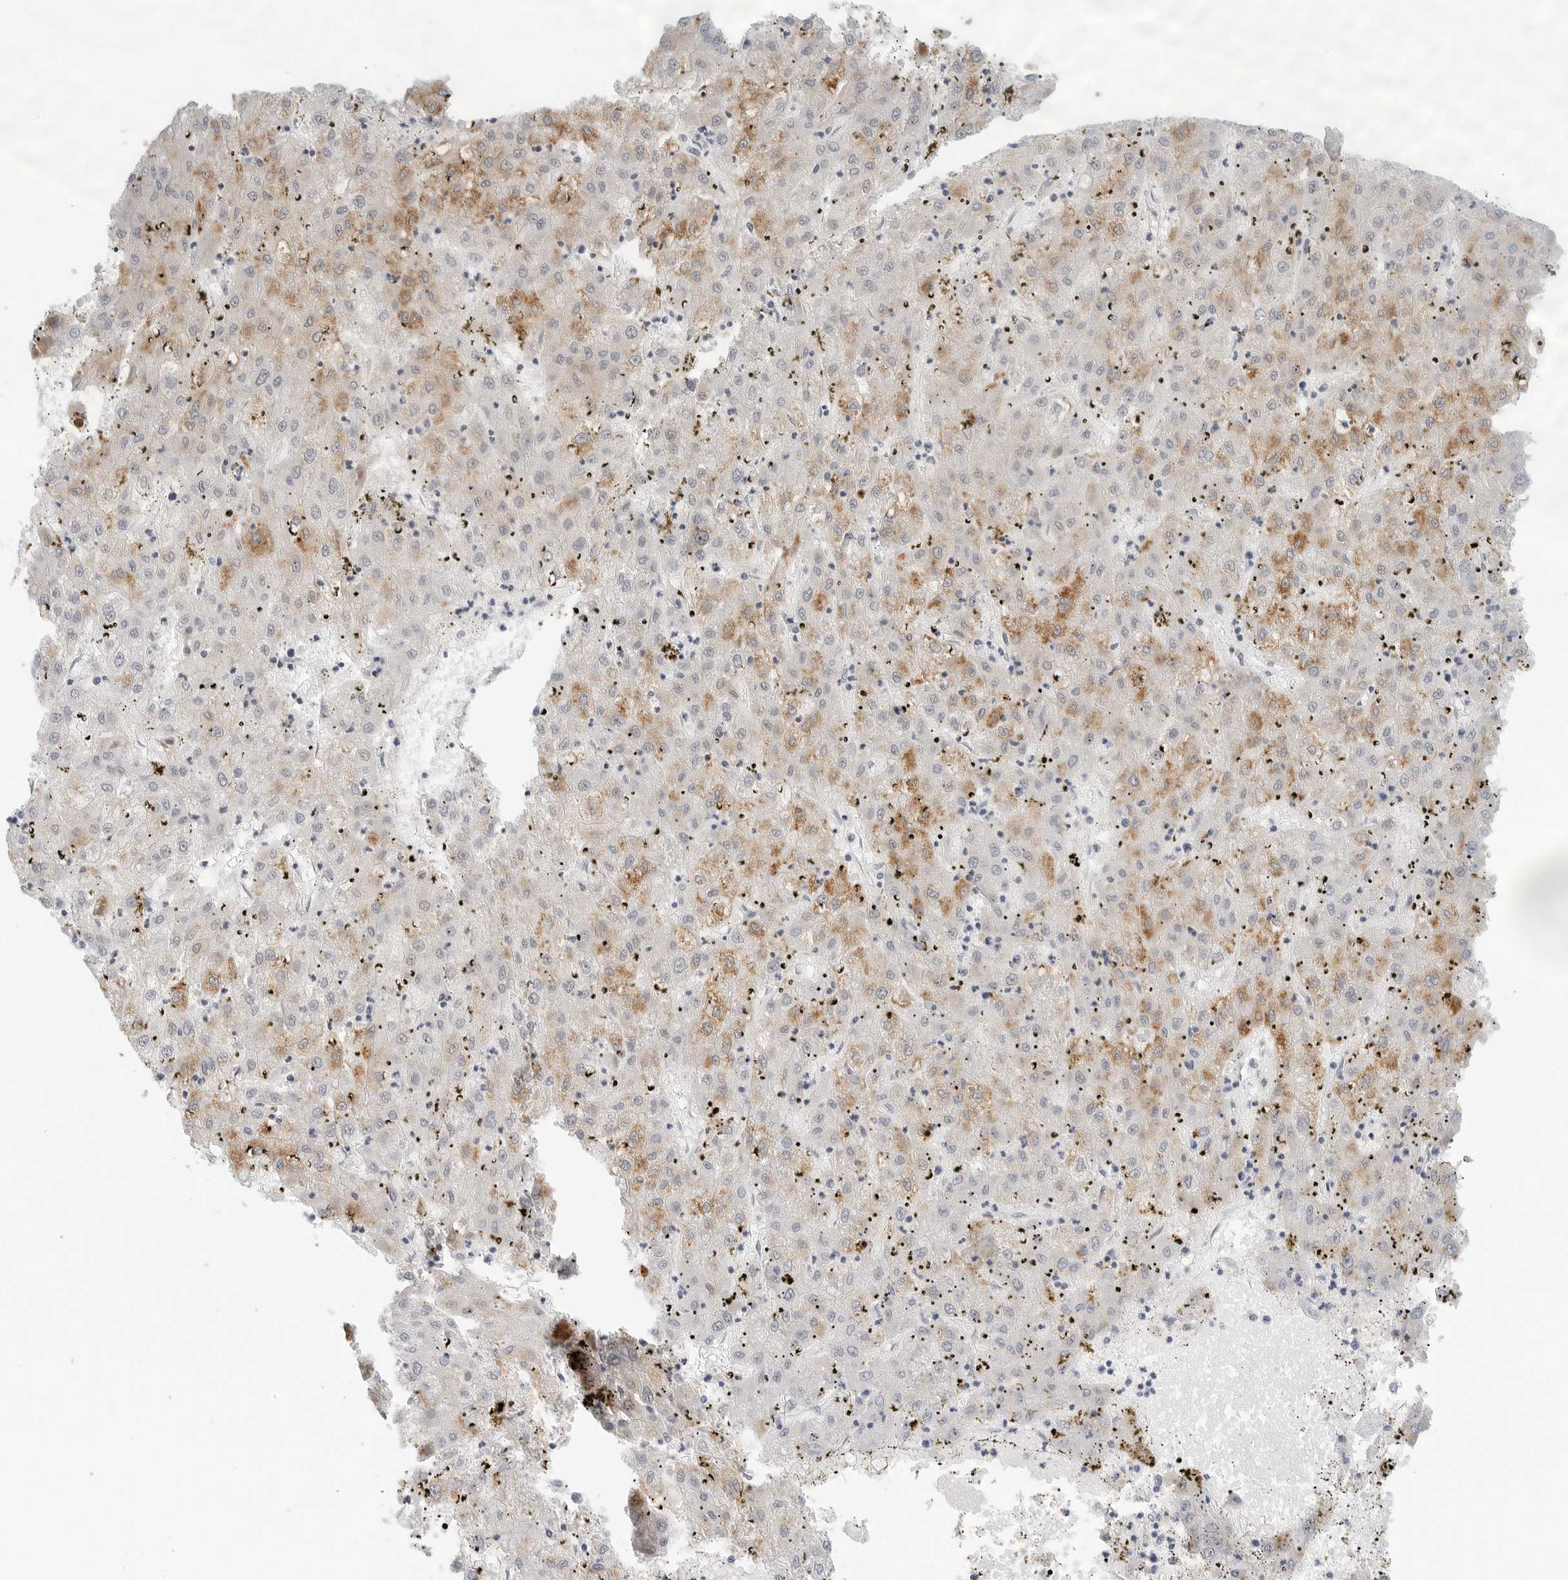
{"staining": {"intensity": "moderate", "quantity": "25%-75%", "location": "cytoplasmic/membranous"}, "tissue": "liver cancer", "cell_type": "Tumor cells", "image_type": "cancer", "snomed": [{"axis": "morphology", "description": "Carcinoma, Hepatocellular, NOS"}, {"axis": "topography", "description": "Liver"}], "caption": "This photomicrograph shows liver cancer (hepatocellular carcinoma) stained with immunohistochemistry (IHC) to label a protein in brown. The cytoplasmic/membranous of tumor cells show moderate positivity for the protein. Nuclei are counter-stained blue.", "gene": "TSEN2", "patient": {"sex": "male", "age": 72}}